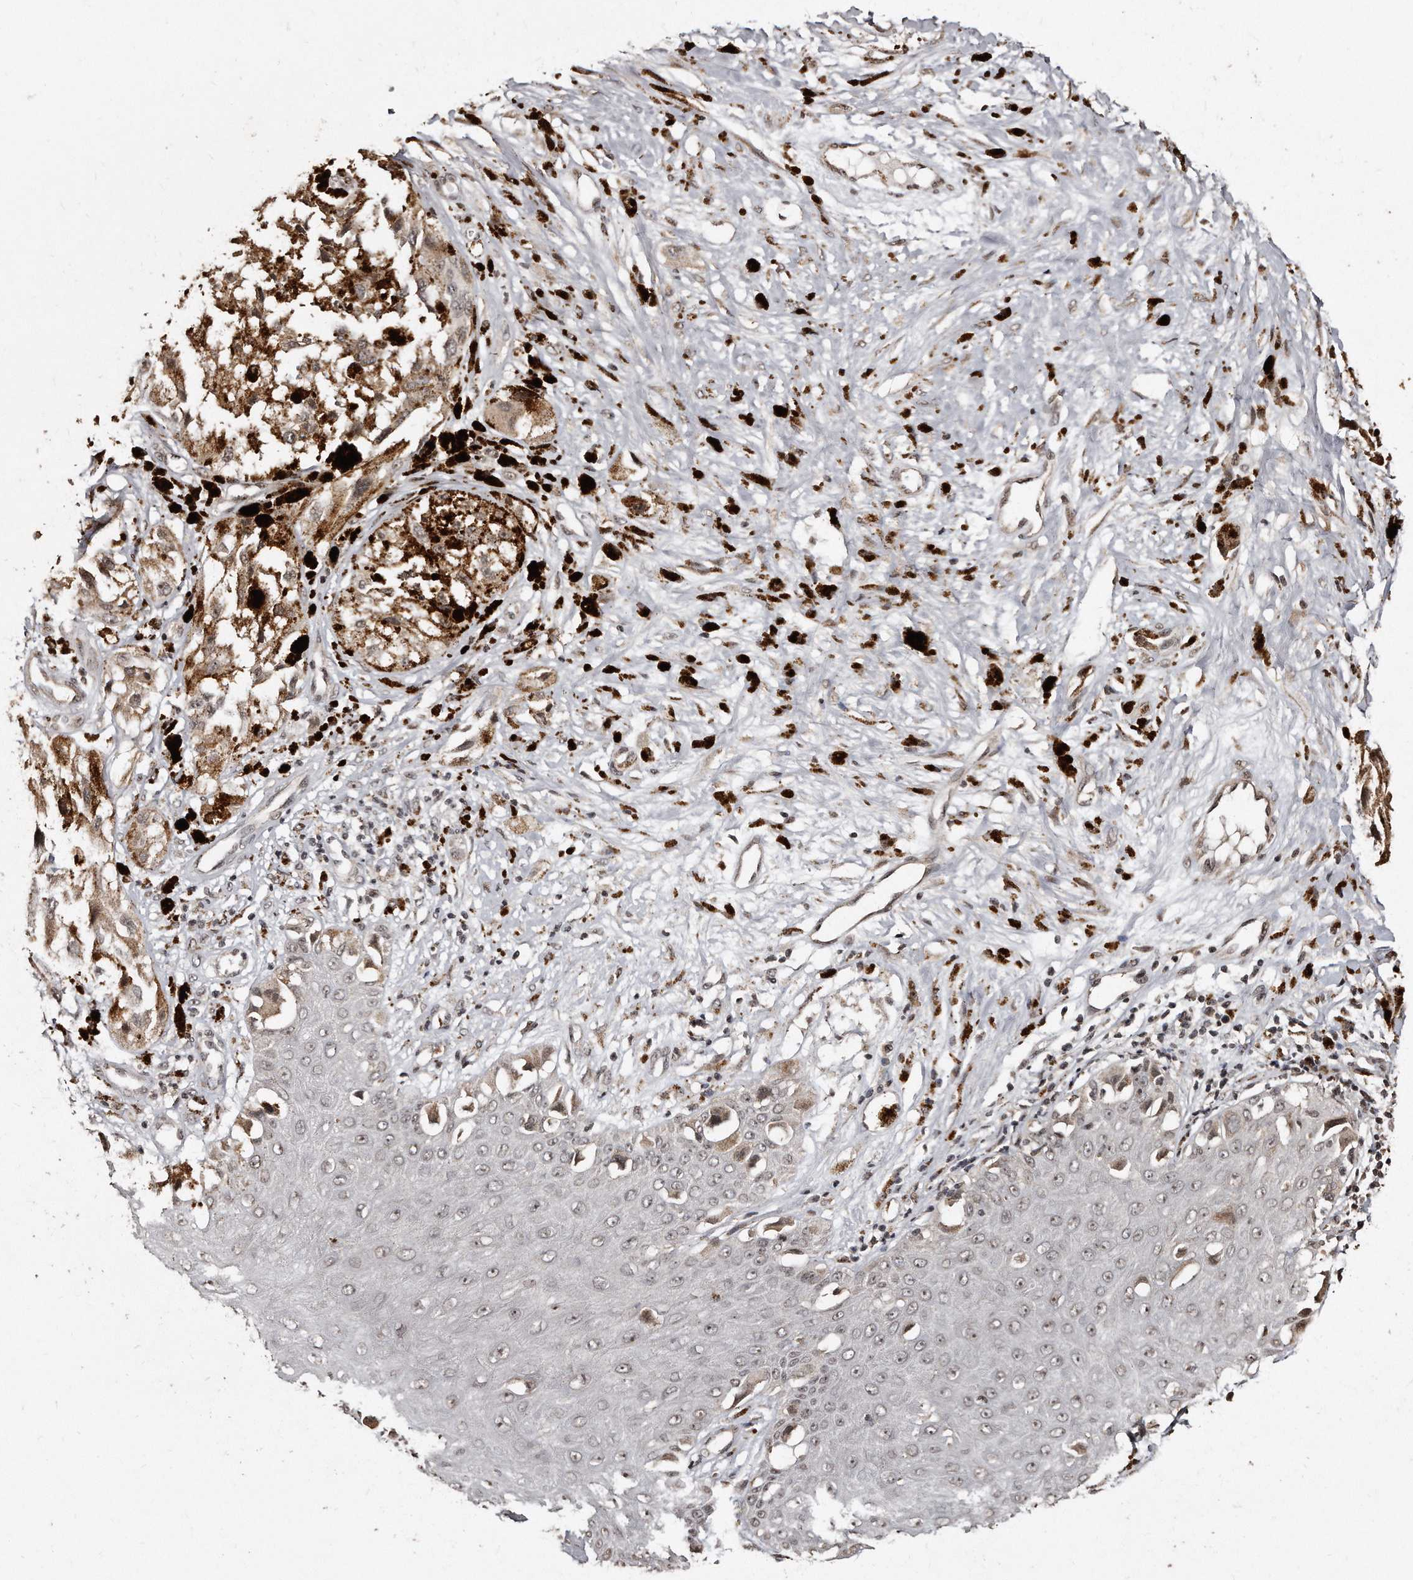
{"staining": {"intensity": "weak", "quantity": ">75%", "location": "cytoplasmic/membranous,nuclear"}, "tissue": "melanoma", "cell_type": "Tumor cells", "image_type": "cancer", "snomed": [{"axis": "morphology", "description": "Malignant melanoma, NOS"}, {"axis": "topography", "description": "Skin"}], "caption": "Immunohistochemical staining of human melanoma shows weak cytoplasmic/membranous and nuclear protein positivity in approximately >75% of tumor cells. The protein of interest is shown in brown color, while the nuclei are stained blue.", "gene": "TSHR", "patient": {"sex": "male", "age": 88}}